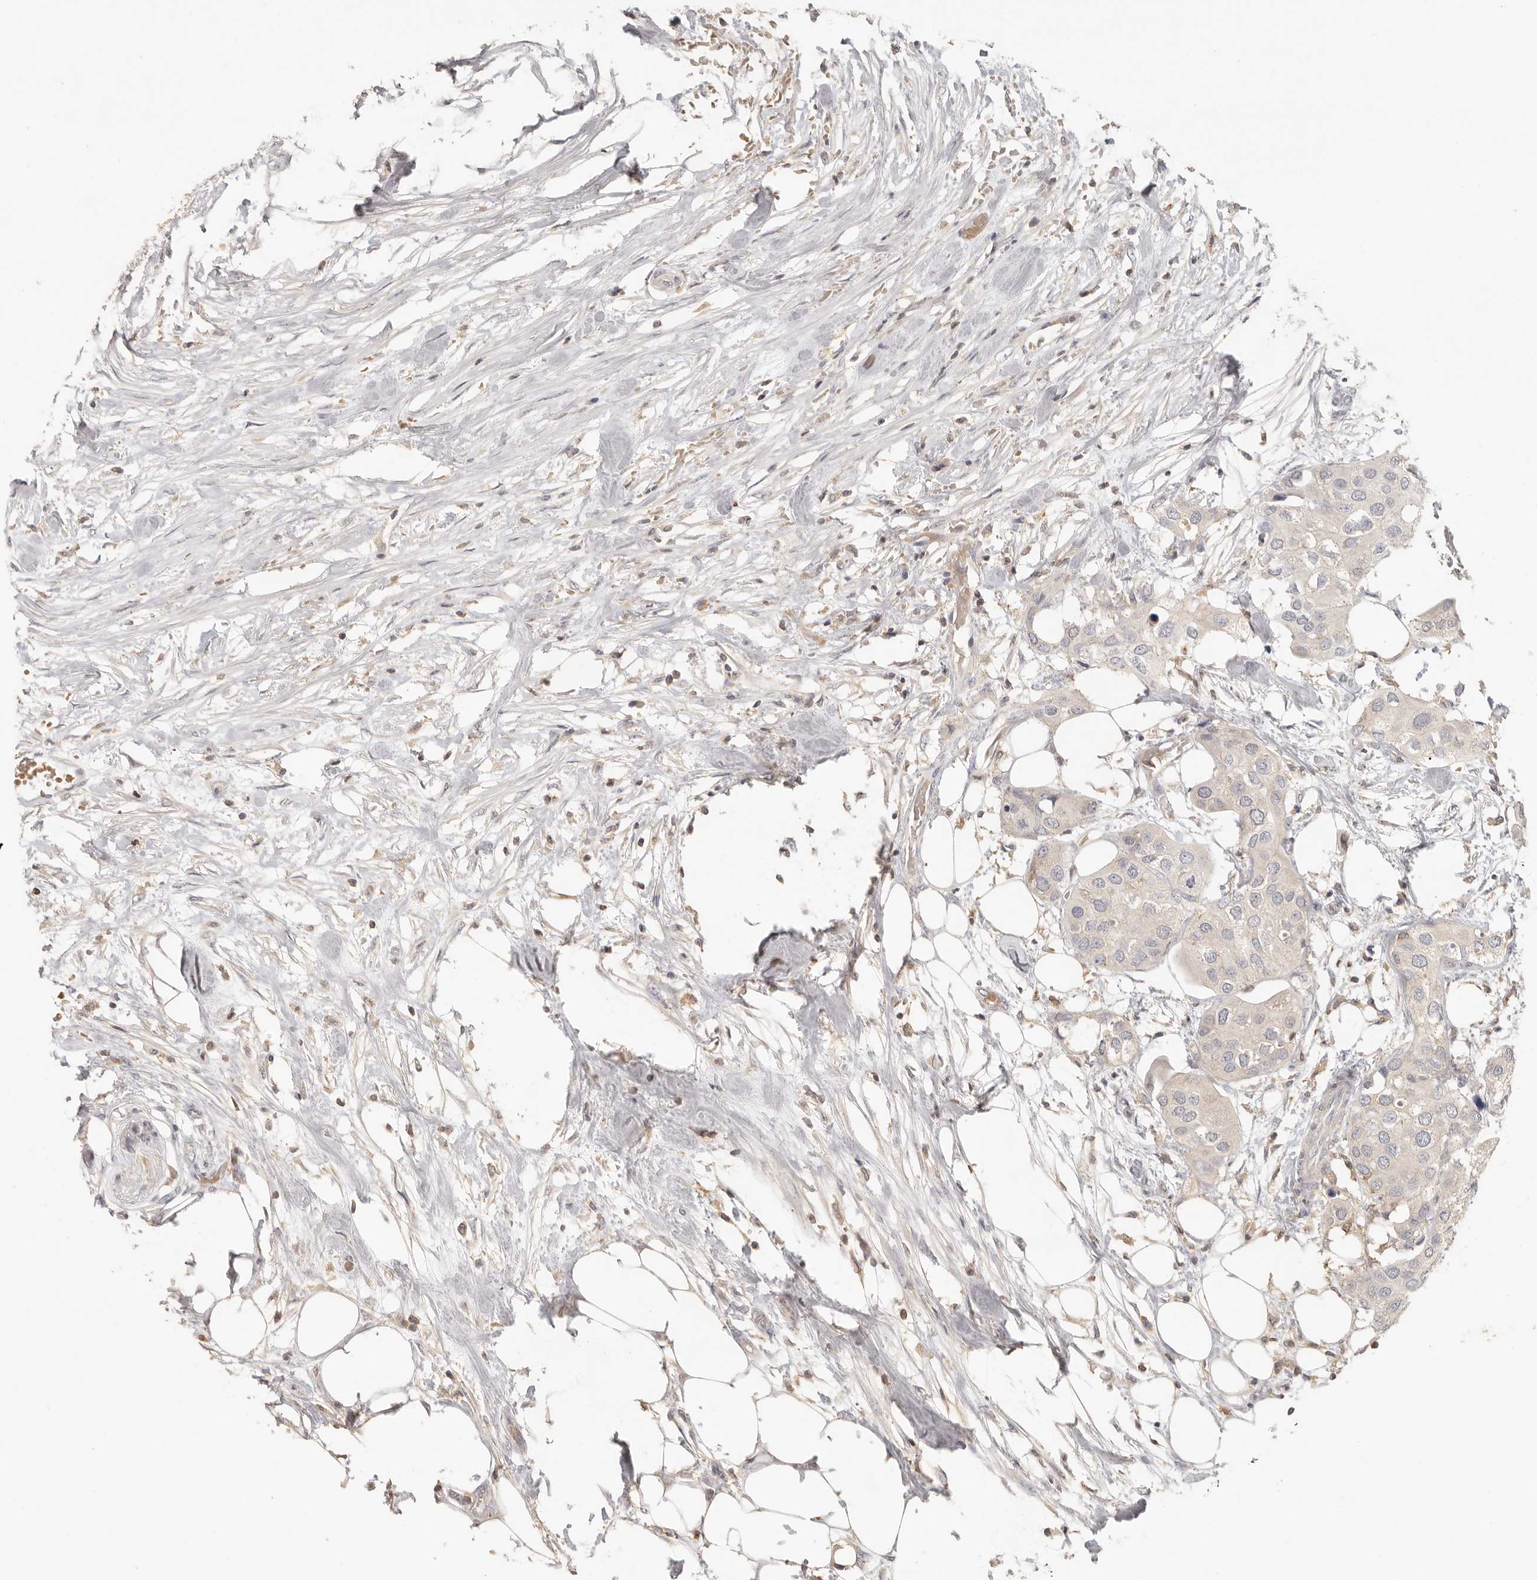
{"staining": {"intensity": "negative", "quantity": "none", "location": "none"}, "tissue": "urothelial cancer", "cell_type": "Tumor cells", "image_type": "cancer", "snomed": [{"axis": "morphology", "description": "Urothelial carcinoma, High grade"}, {"axis": "topography", "description": "Urinary bladder"}], "caption": "Tumor cells are negative for protein expression in human urothelial carcinoma (high-grade).", "gene": "CSK", "patient": {"sex": "male", "age": 64}}